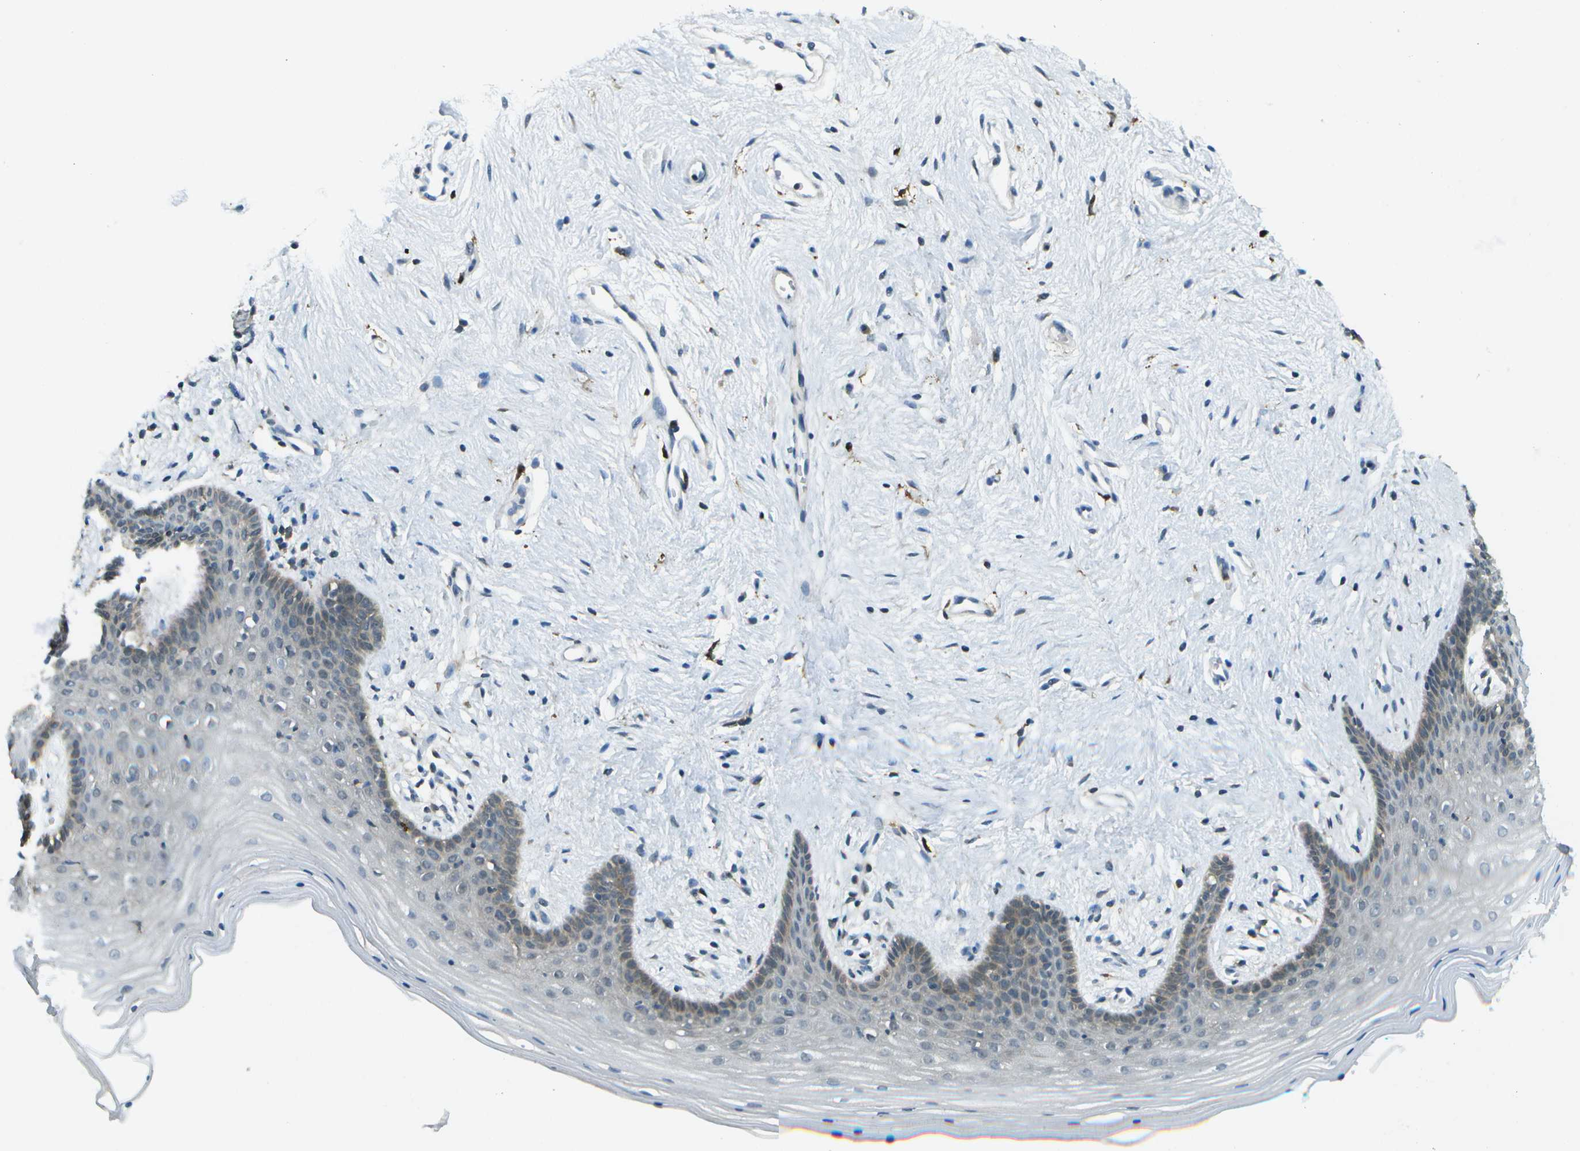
{"staining": {"intensity": "moderate", "quantity": "<25%", "location": "cytoplasmic/membranous"}, "tissue": "vagina", "cell_type": "Squamous epithelial cells", "image_type": "normal", "snomed": [{"axis": "morphology", "description": "Normal tissue, NOS"}, {"axis": "topography", "description": "Vagina"}], "caption": "Unremarkable vagina demonstrates moderate cytoplasmic/membranous positivity in about <25% of squamous epithelial cells, visualized by immunohistochemistry. The staining was performed using DAB, with brown indicating positive protein expression. Nuclei are stained blue with hematoxylin.", "gene": "CDH23", "patient": {"sex": "female", "age": 44}}